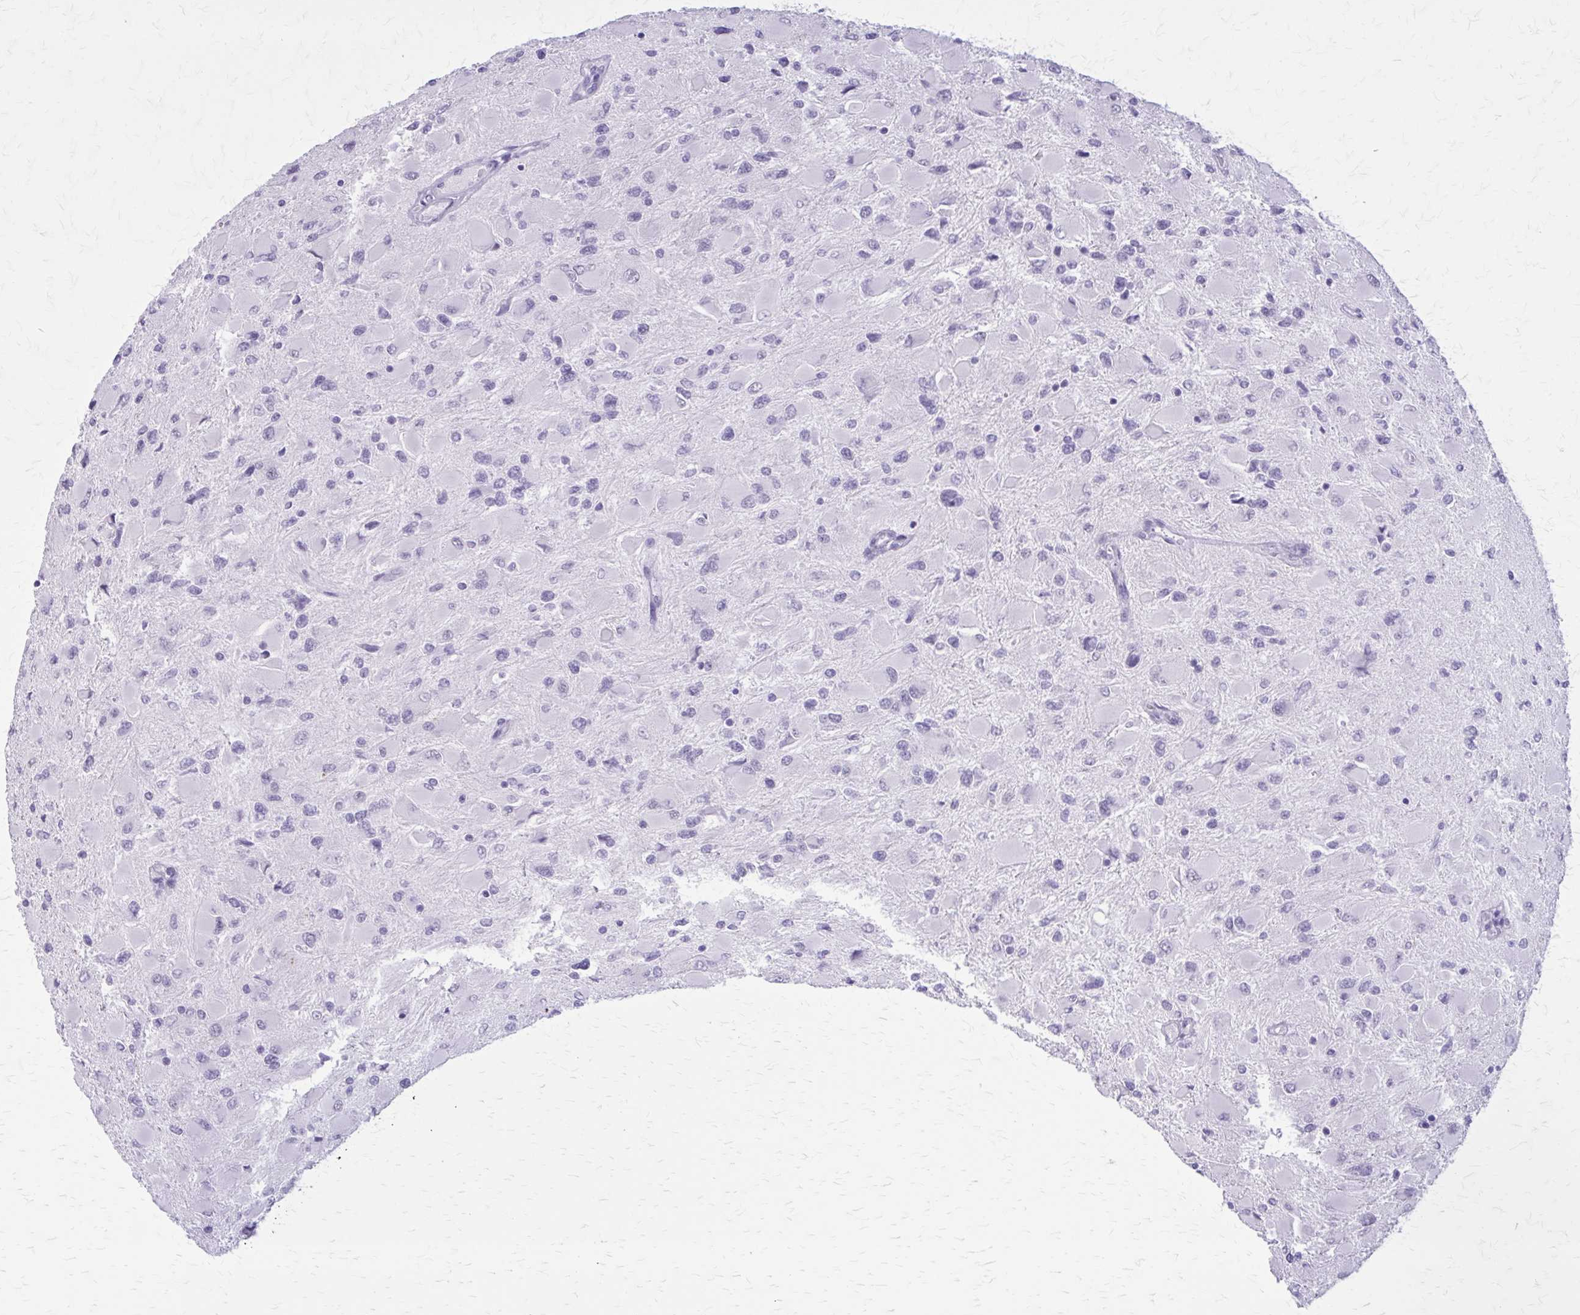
{"staining": {"intensity": "negative", "quantity": "none", "location": "none"}, "tissue": "glioma", "cell_type": "Tumor cells", "image_type": "cancer", "snomed": [{"axis": "morphology", "description": "Glioma, malignant, High grade"}, {"axis": "topography", "description": "Cerebral cortex"}], "caption": "Glioma was stained to show a protein in brown. There is no significant expression in tumor cells.", "gene": "GAD1", "patient": {"sex": "female", "age": 36}}